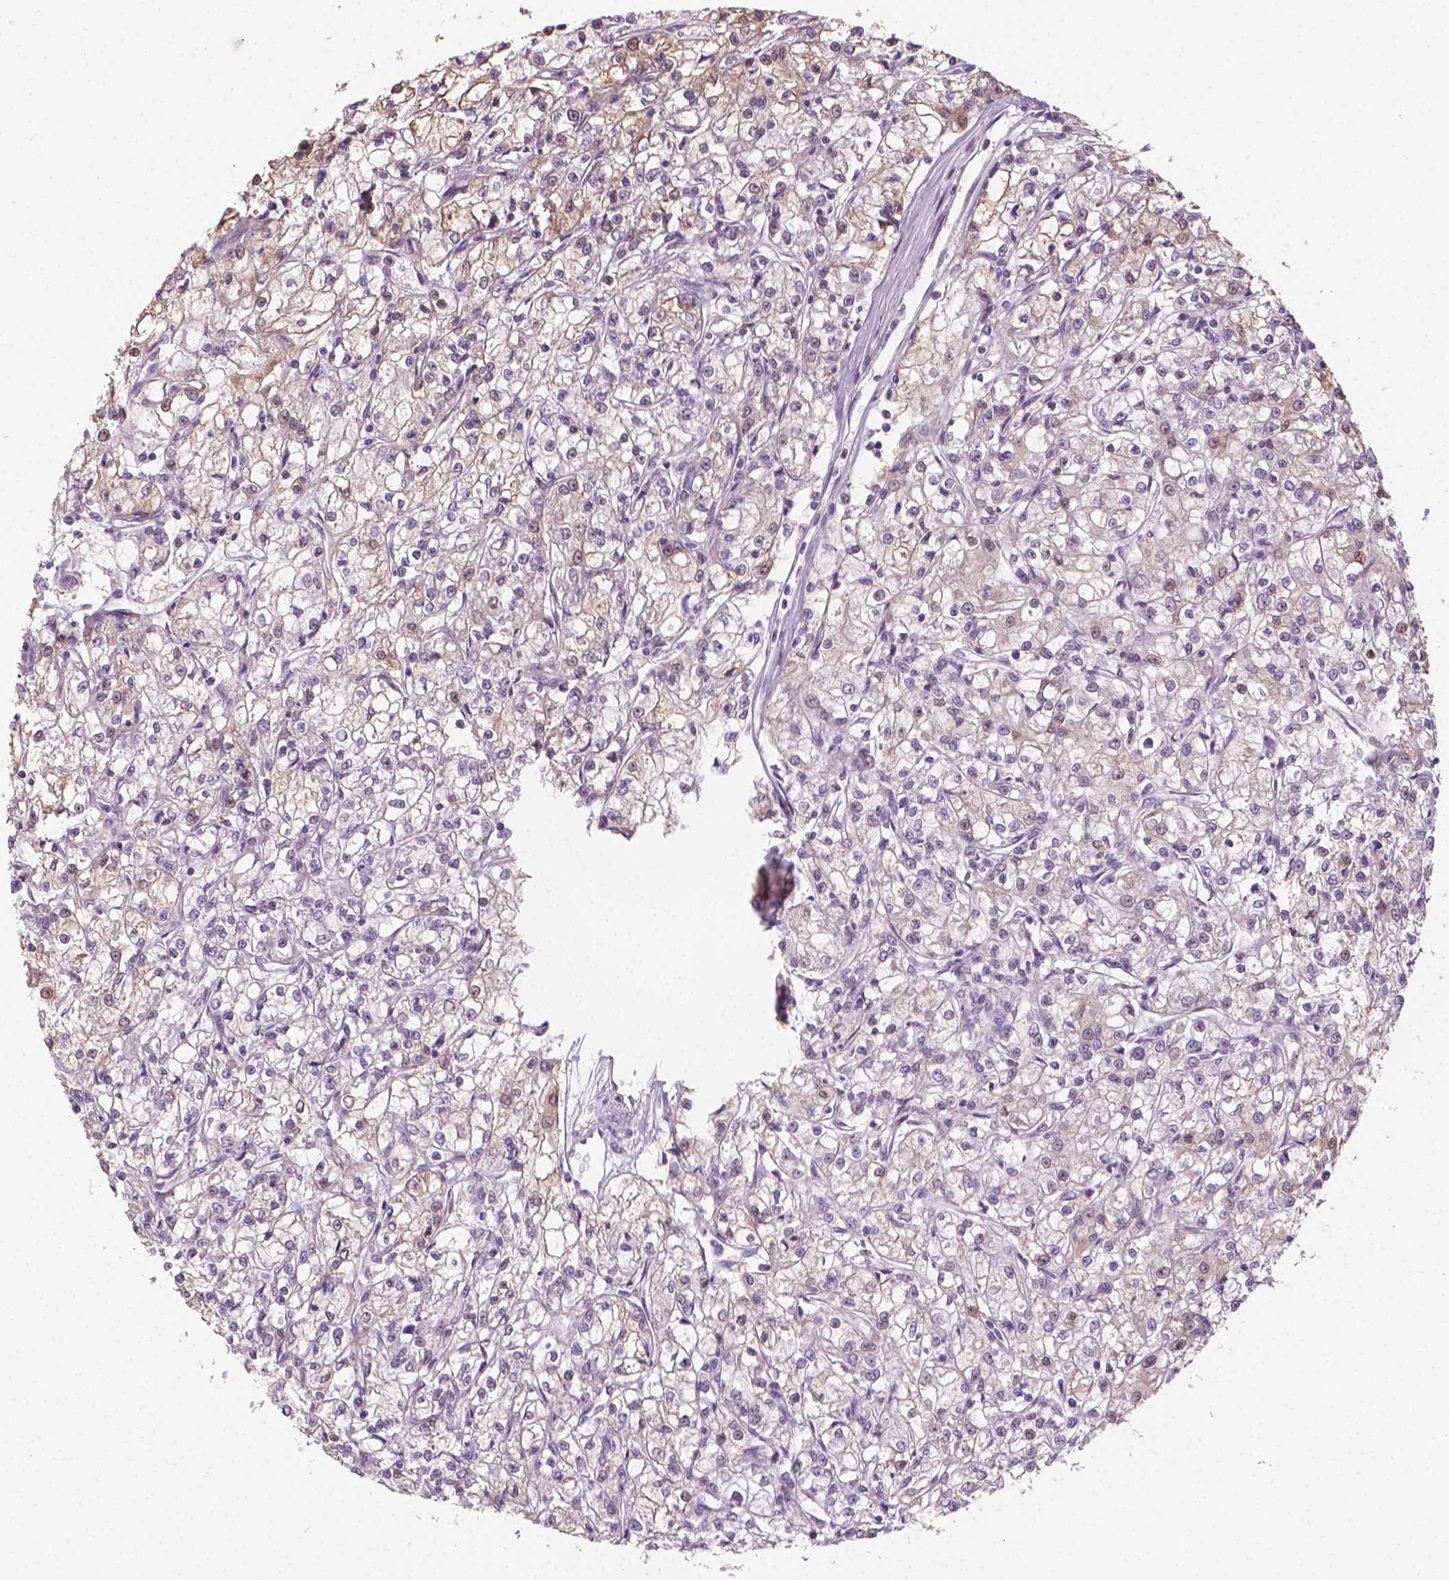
{"staining": {"intensity": "weak", "quantity": "<25%", "location": "cytoplasmic/membranous,nuclear"}, "tissue": "renal cancer", "cell_type": "Tumor cells", "image_type": "cancer", "snomed": [{"axis": "morphology", "description": "Adenocarcinoma, NOS"}, {"axis": "topography", "description": "Kidney"}], "caption": "High magnification brightfield microscopy of renal adenocarcinoma stained with DAB (brown) and counterstained with hematoxylin (blue): tumor cells show no significant positivity.", "gene": "CDKN1C", "patient": {"sex": "female", "age": 59}}